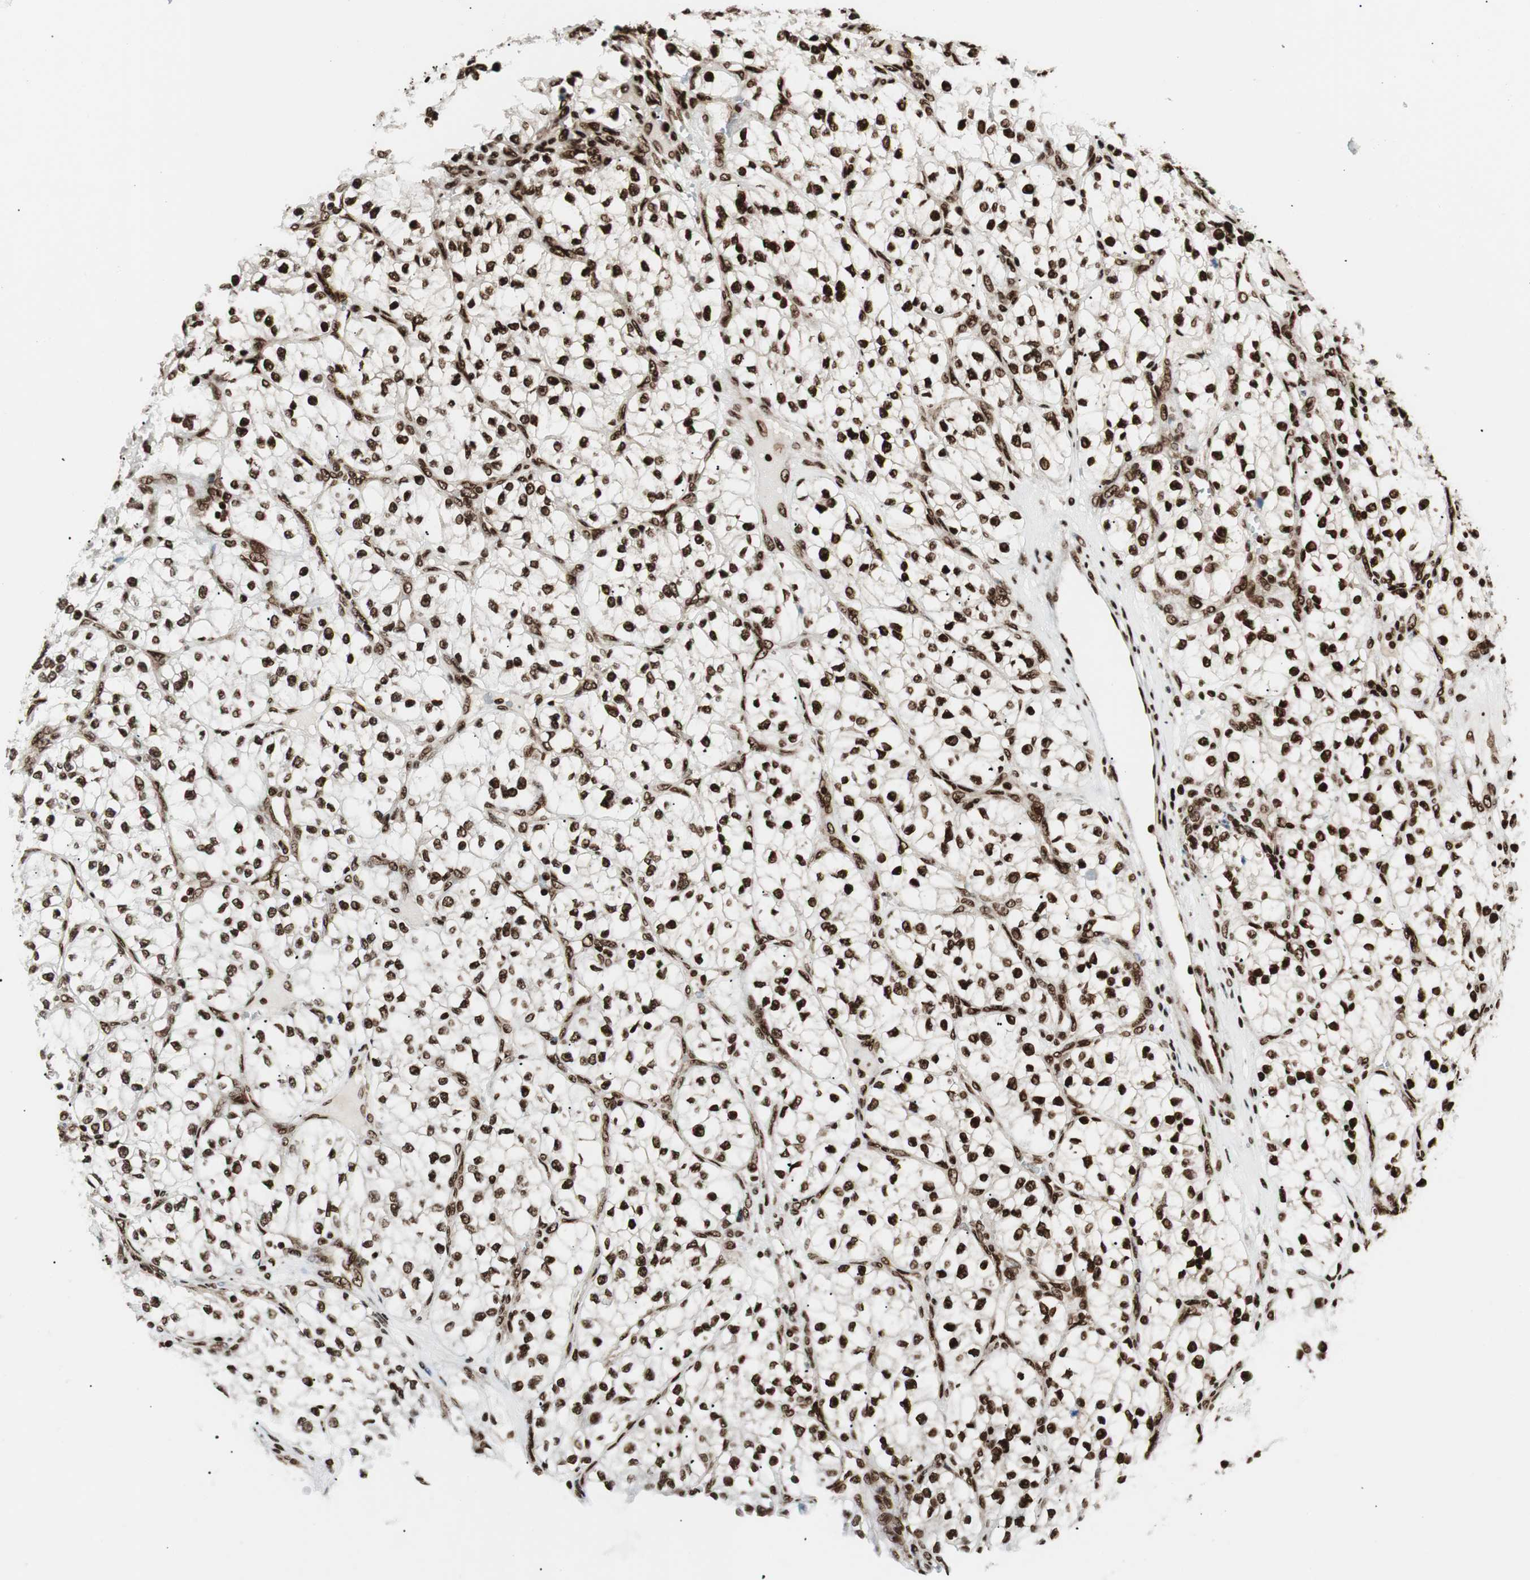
{"staining": {"intensity": "strong", "quantity": ">75%", "location": "nuclear"}, "tissue": "renal cancer", "cell_type": "Tumor cells", "image_type": "cancer", "snomed": [{"axis": "morphology", "description": "Adenocarcinoma, NOS"}, {"axis": "topography", "description": "Kidney"}], "caption": "Approximately >75% of tumor cells in adenocarcinoma (renal) demonstrate strong nuclear protein staining as visualized by brown immunohistochemical staining.", "gene": "EWSR1", "patient": {"sex": "female", "age": 57}}